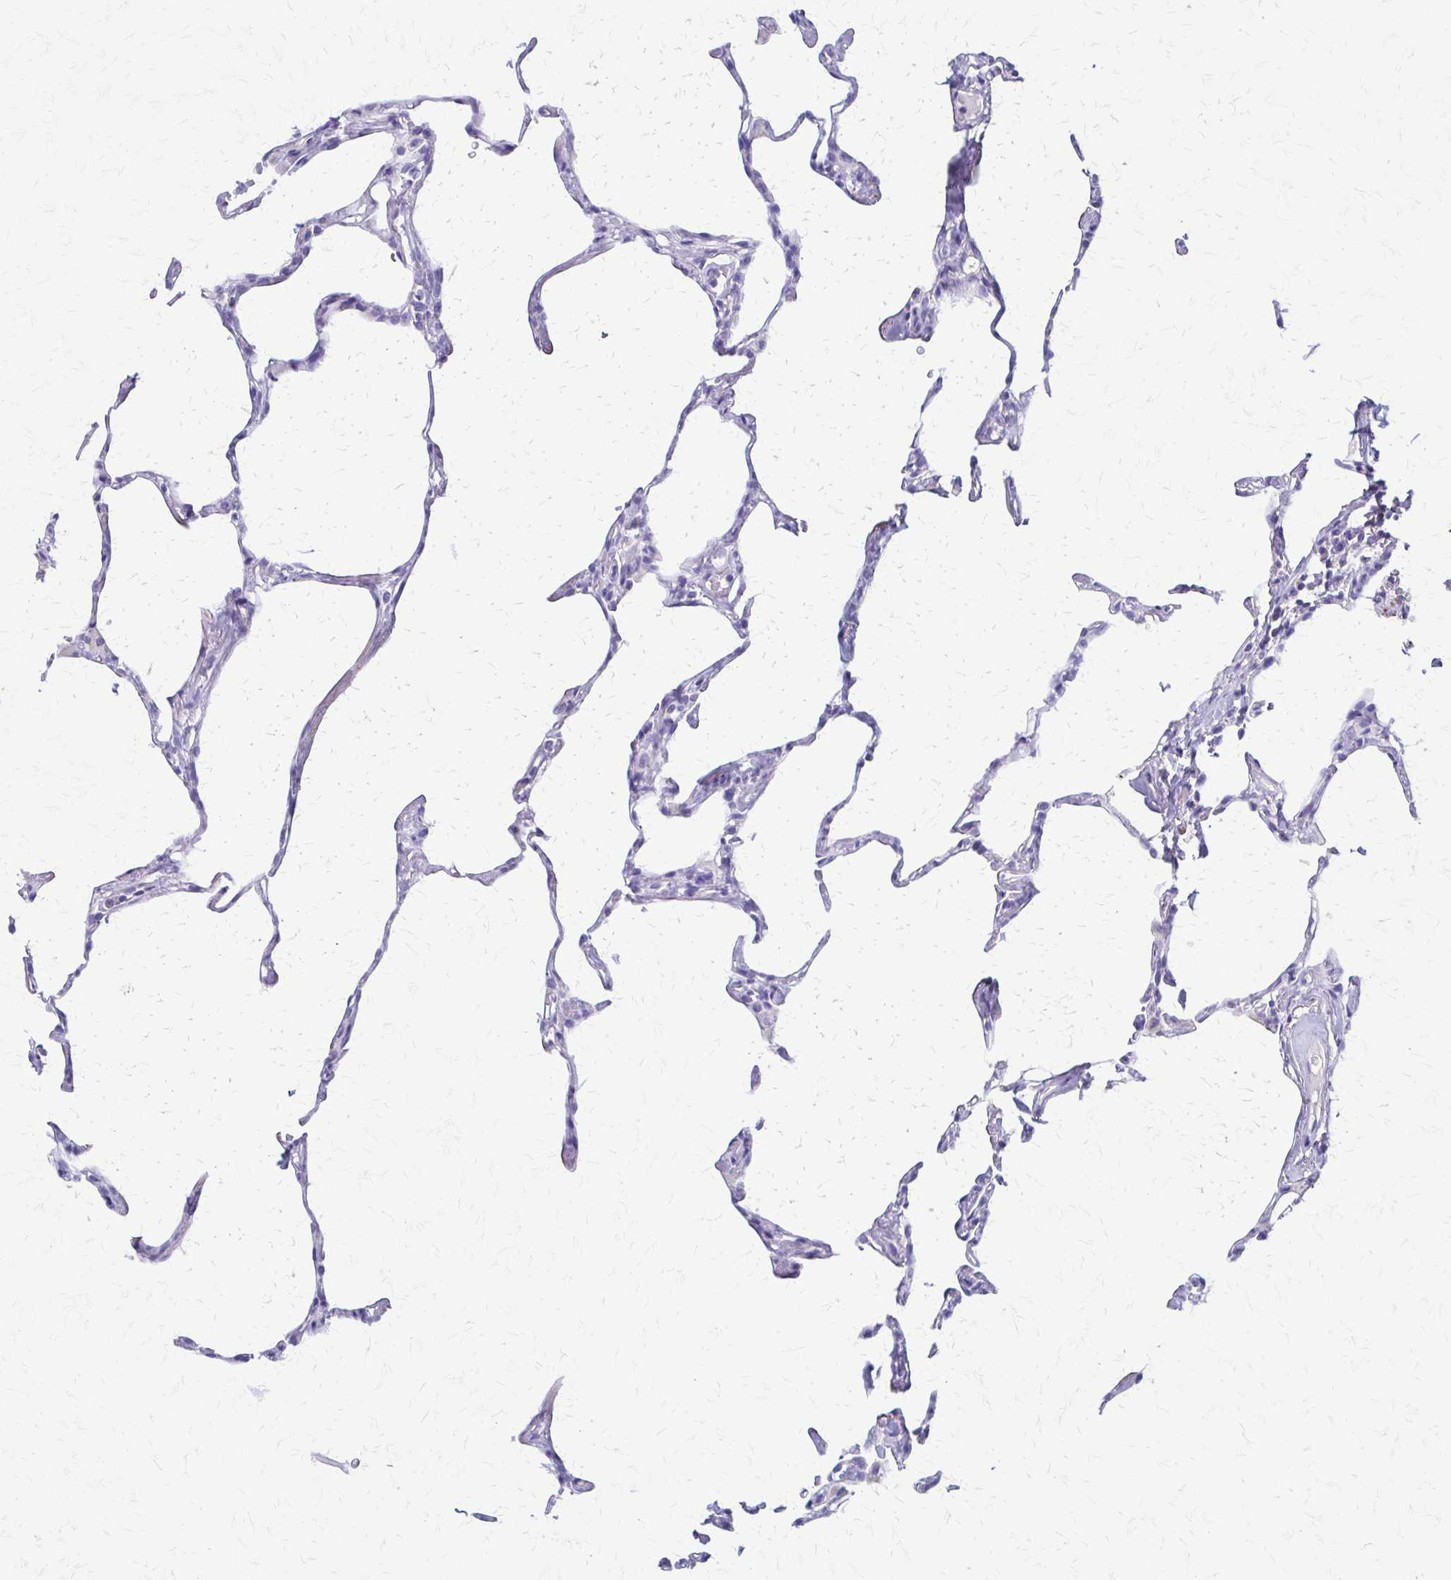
{"staining": {"intensity": "negative", "quantity": "none", "location": "none"}, "tissue": "lung", "cell_type": "Alveolar cells", "image_type": "normal", "snomed": [{"axis": "morphology", "description": "Normal tissue, NOS"}, {"axis": "topography", "description": "Lung"}], "caption": "IHC histopathology image of unremarkable lung: human lung stained with DAB (3,3'-diaminobenzidine) displays no significant protein expression in alveolar cells.", "gene": "ZSCAN5B", "patient": {"sex": "male", "age": 65}}